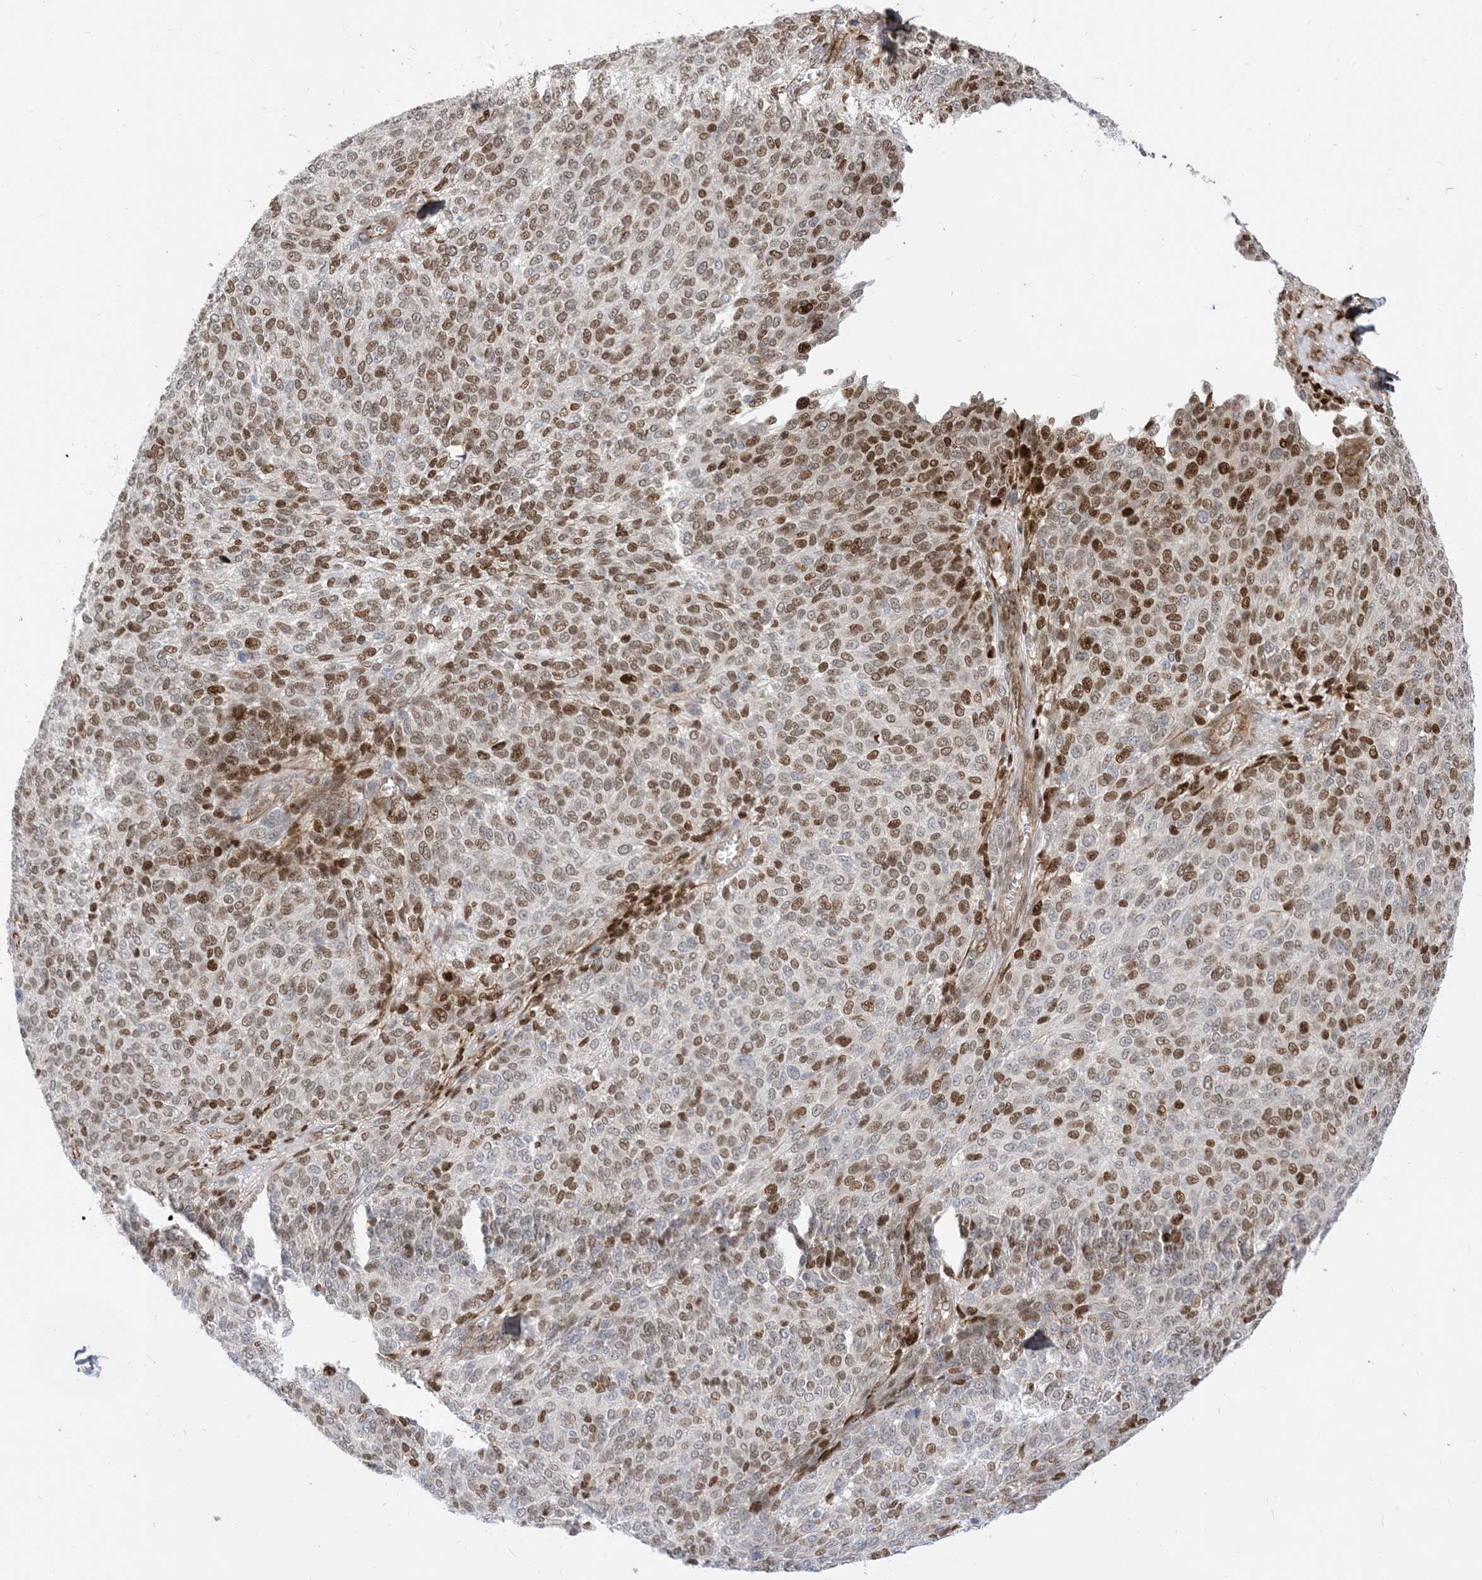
{"staining": {"intensity": "moderate", "quantity": ">75%", "location": "nuclear"}, "tissue": "melanoma", "cell_type": "Tumor cells", "image_type": "cancer", "snomed": [{"axis": "morphology", "description": "Malignant melanoma, NOS"}, {"axis": "topography", "description": "Skin"}], "caption": "Protein positivity by immunohistochemistry (IHC) demonstrates moderate nuclear staining in about >75% of tumor cells in melanoma.", "gene": "TYSND1", "patient": {"sex": "male", "age": 73}}